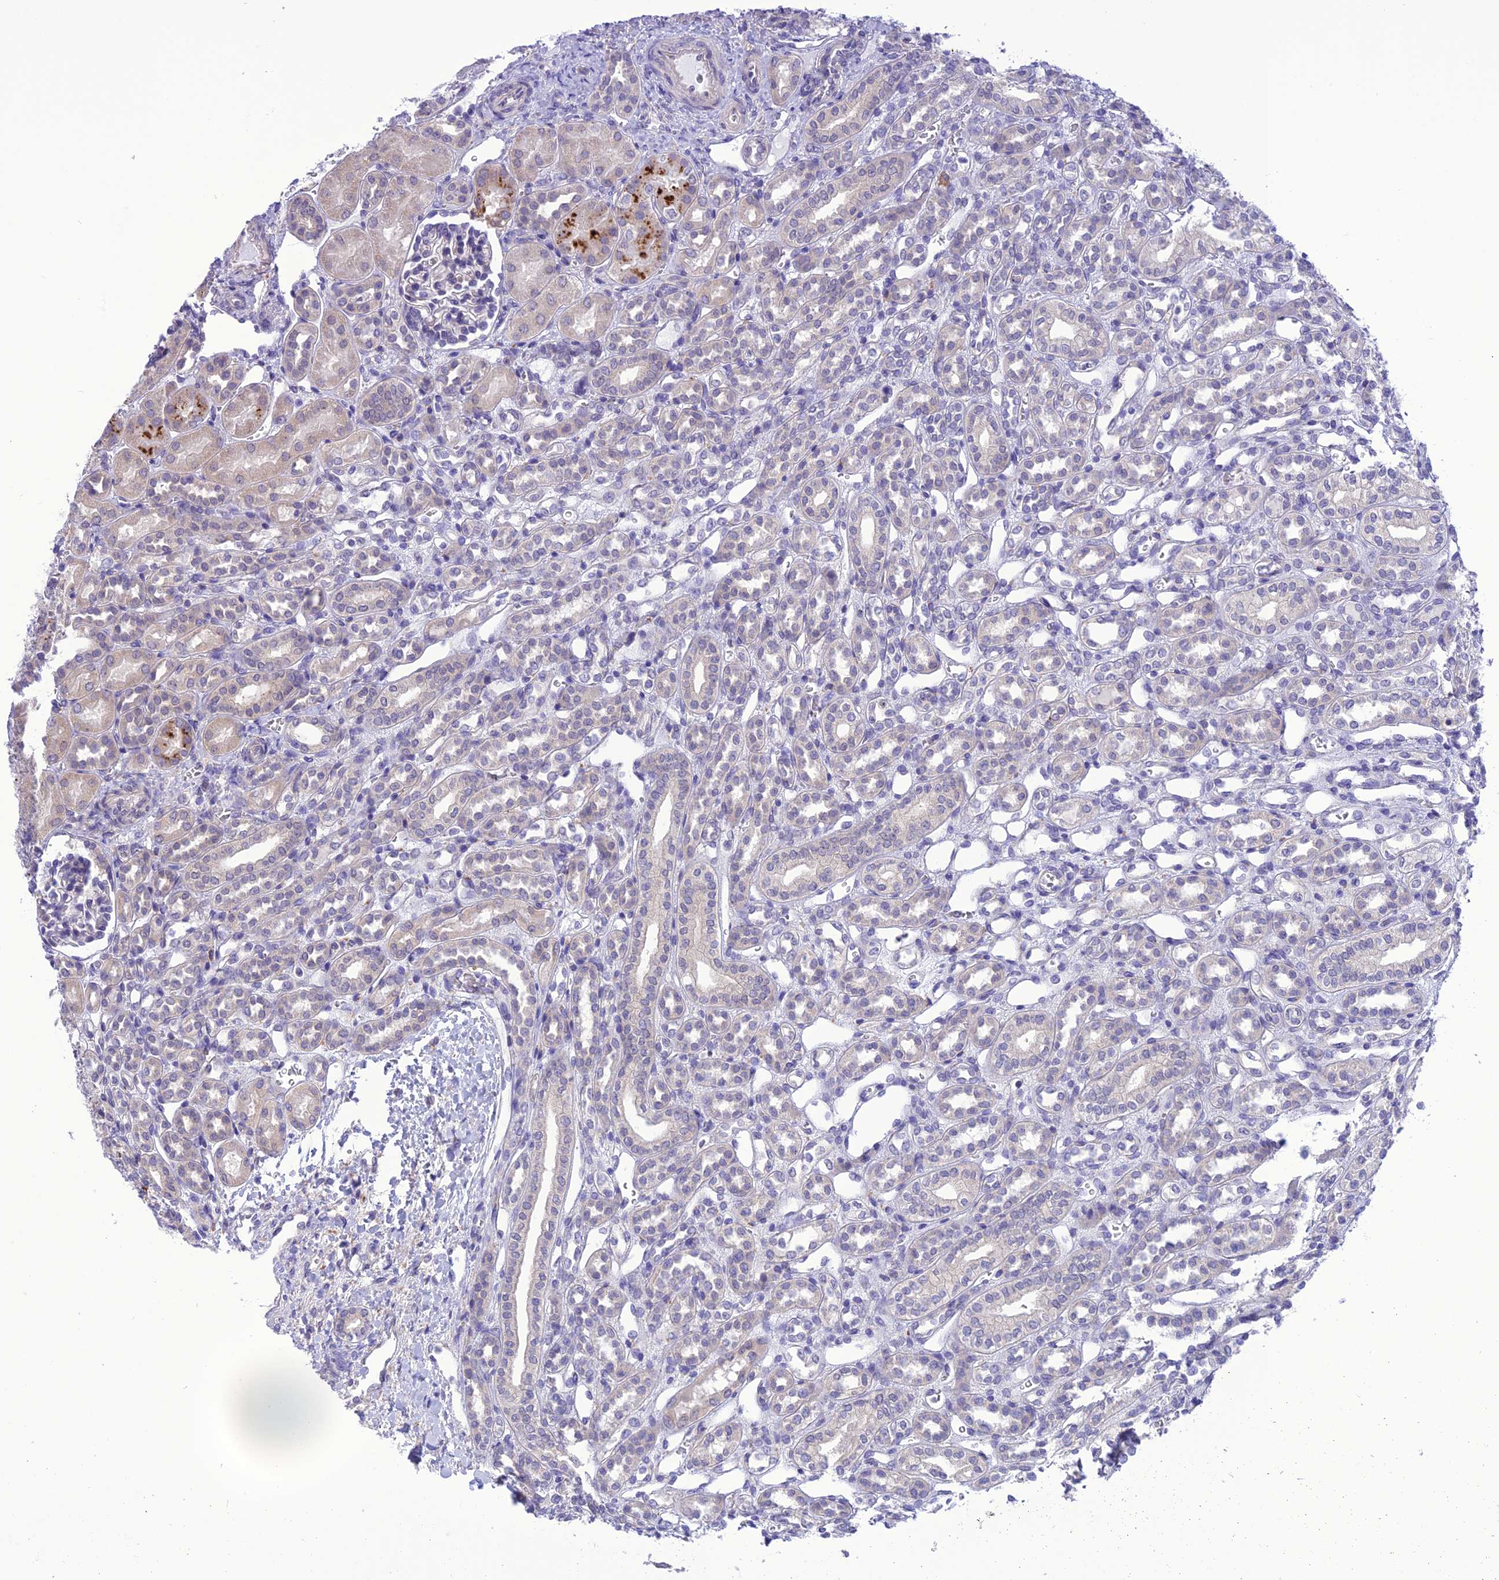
{"staining": {"intensity": "negative", "quantity": "none", "location": "none"}, "tissue": "kidney", "cell_type": "Cells in glomeruli", "image_type": "normal", "snomed": [{"axis": "morphology", "description": "Normal tissue, NOS"}, {"axis": "morphology", "description": "Neoplasm, malignant, NOS"}, {"axis": "topography", "description": "Kidney"}], "caption": "This is a photomicrograph of immunohistochemistry (IHC) staining of normal kidney, which shows no expression in cells in glomeruli.", "gene": "RNF126", "patient": {"sex": "female", "age": 1}}